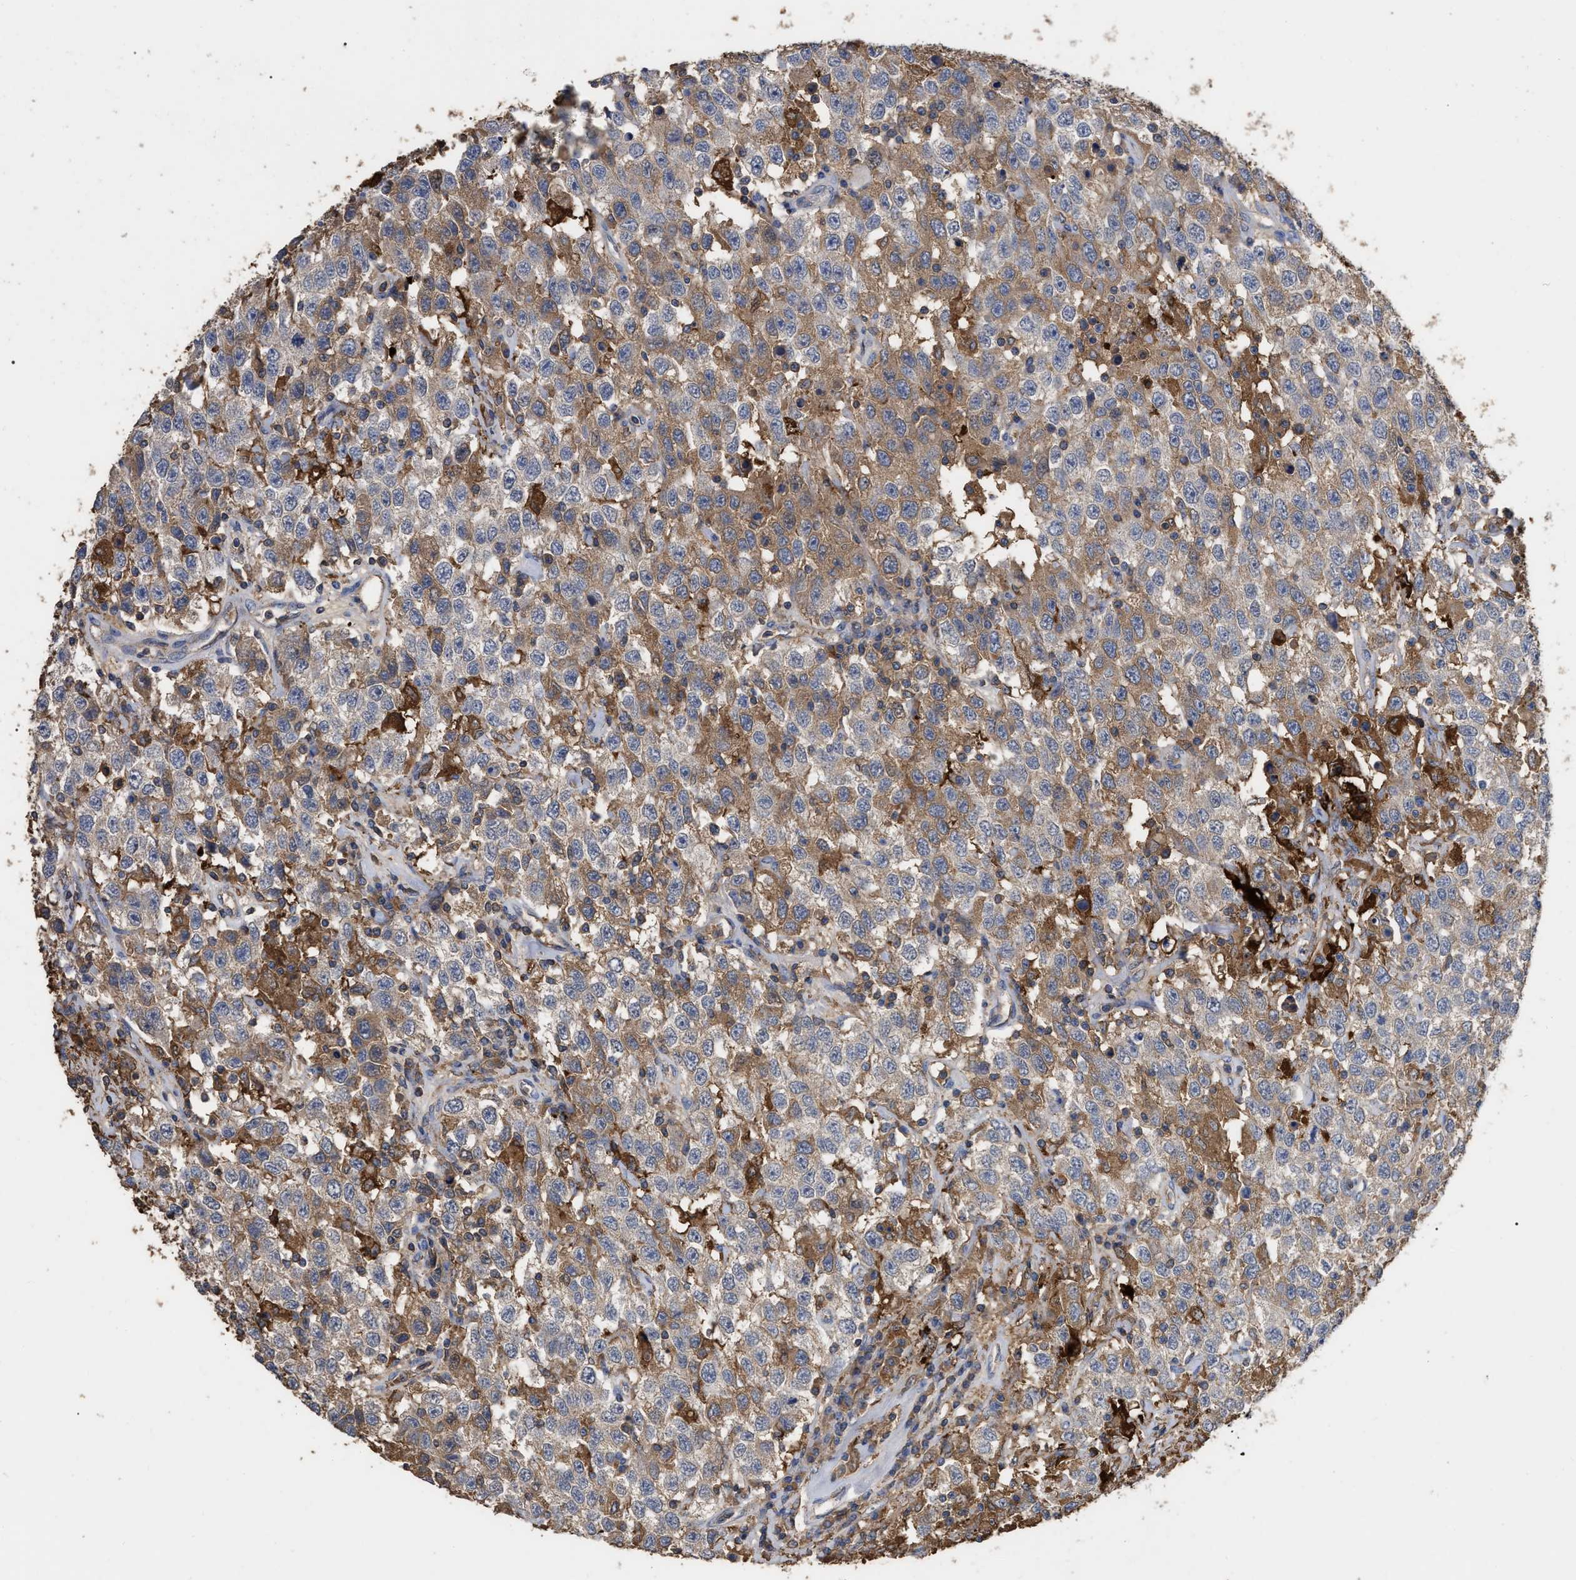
{"staining": {"intensity": "moderate", "quantity": "<25%", "location": "cytoplasmic/membranous"}, "tissue": "testis cancer", "cell_type": "Tumor cells", "image_type": "cancer", "snomed": [{"axis": "morphology", "description": "Seminoma, NOS"}, {"axis": "topography", "description": "Testis"}], "caption": "Testis cancer (seminoma) stained with a brown dye exhibits moderate cytoplasmic/membranous positive expression in approximately <25% of tumor cells.", "gene": "GPR179", "patient": {"sex": "male", "age": 41}}